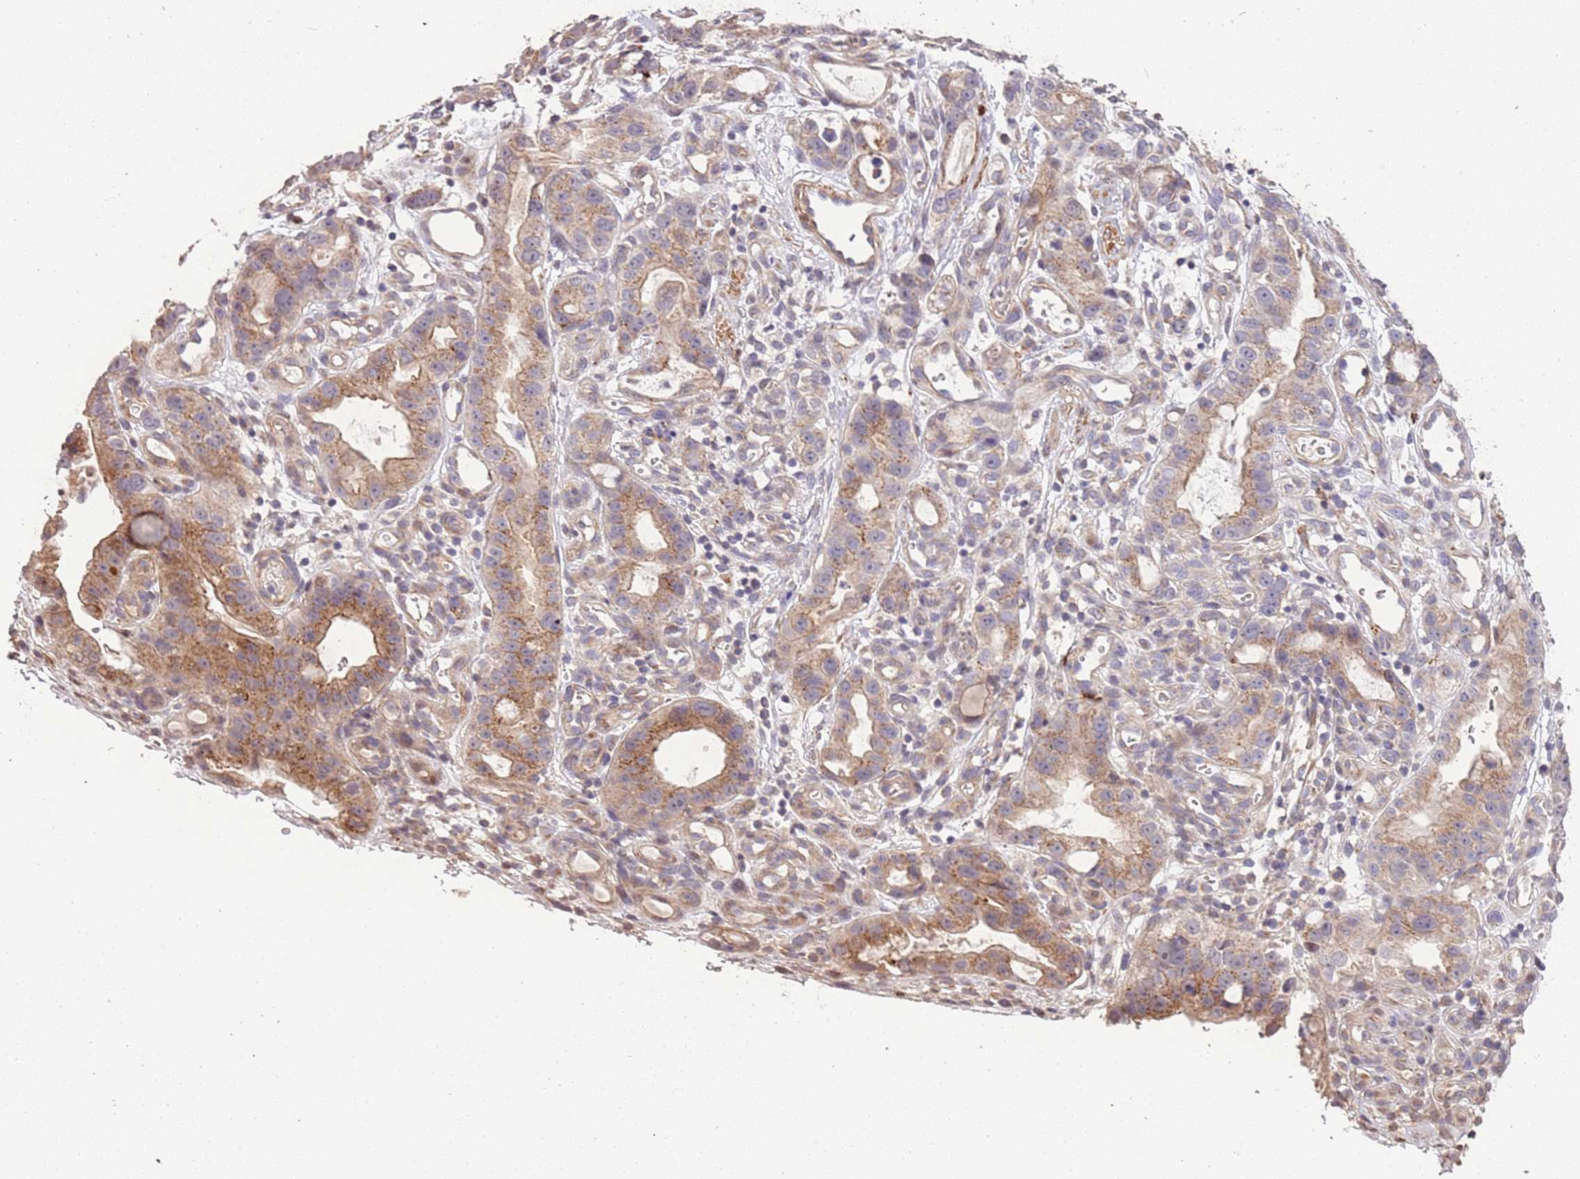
{"staining": {"intensity": "moderate", "quantity": ">75%", "location": "cytoplasmic/membranous"}, "tissue": "stomach cancer", "cell_type": "Tumor cells", "image_type": "cancer", "snomed": [{"axis": "morphology", "description": "Adenocarcinoma, NOS"}, {"axis": "topography", "description": "Stomach"}], "caption": "The histopathology image shows a brown stain indicating the presence of a protein in the cytoplasmic/membranous of tumor cells in adenocarcinoma (stomach).", "gene": "SLC16A4", "patient": {"sex": "male", "age": 55}}